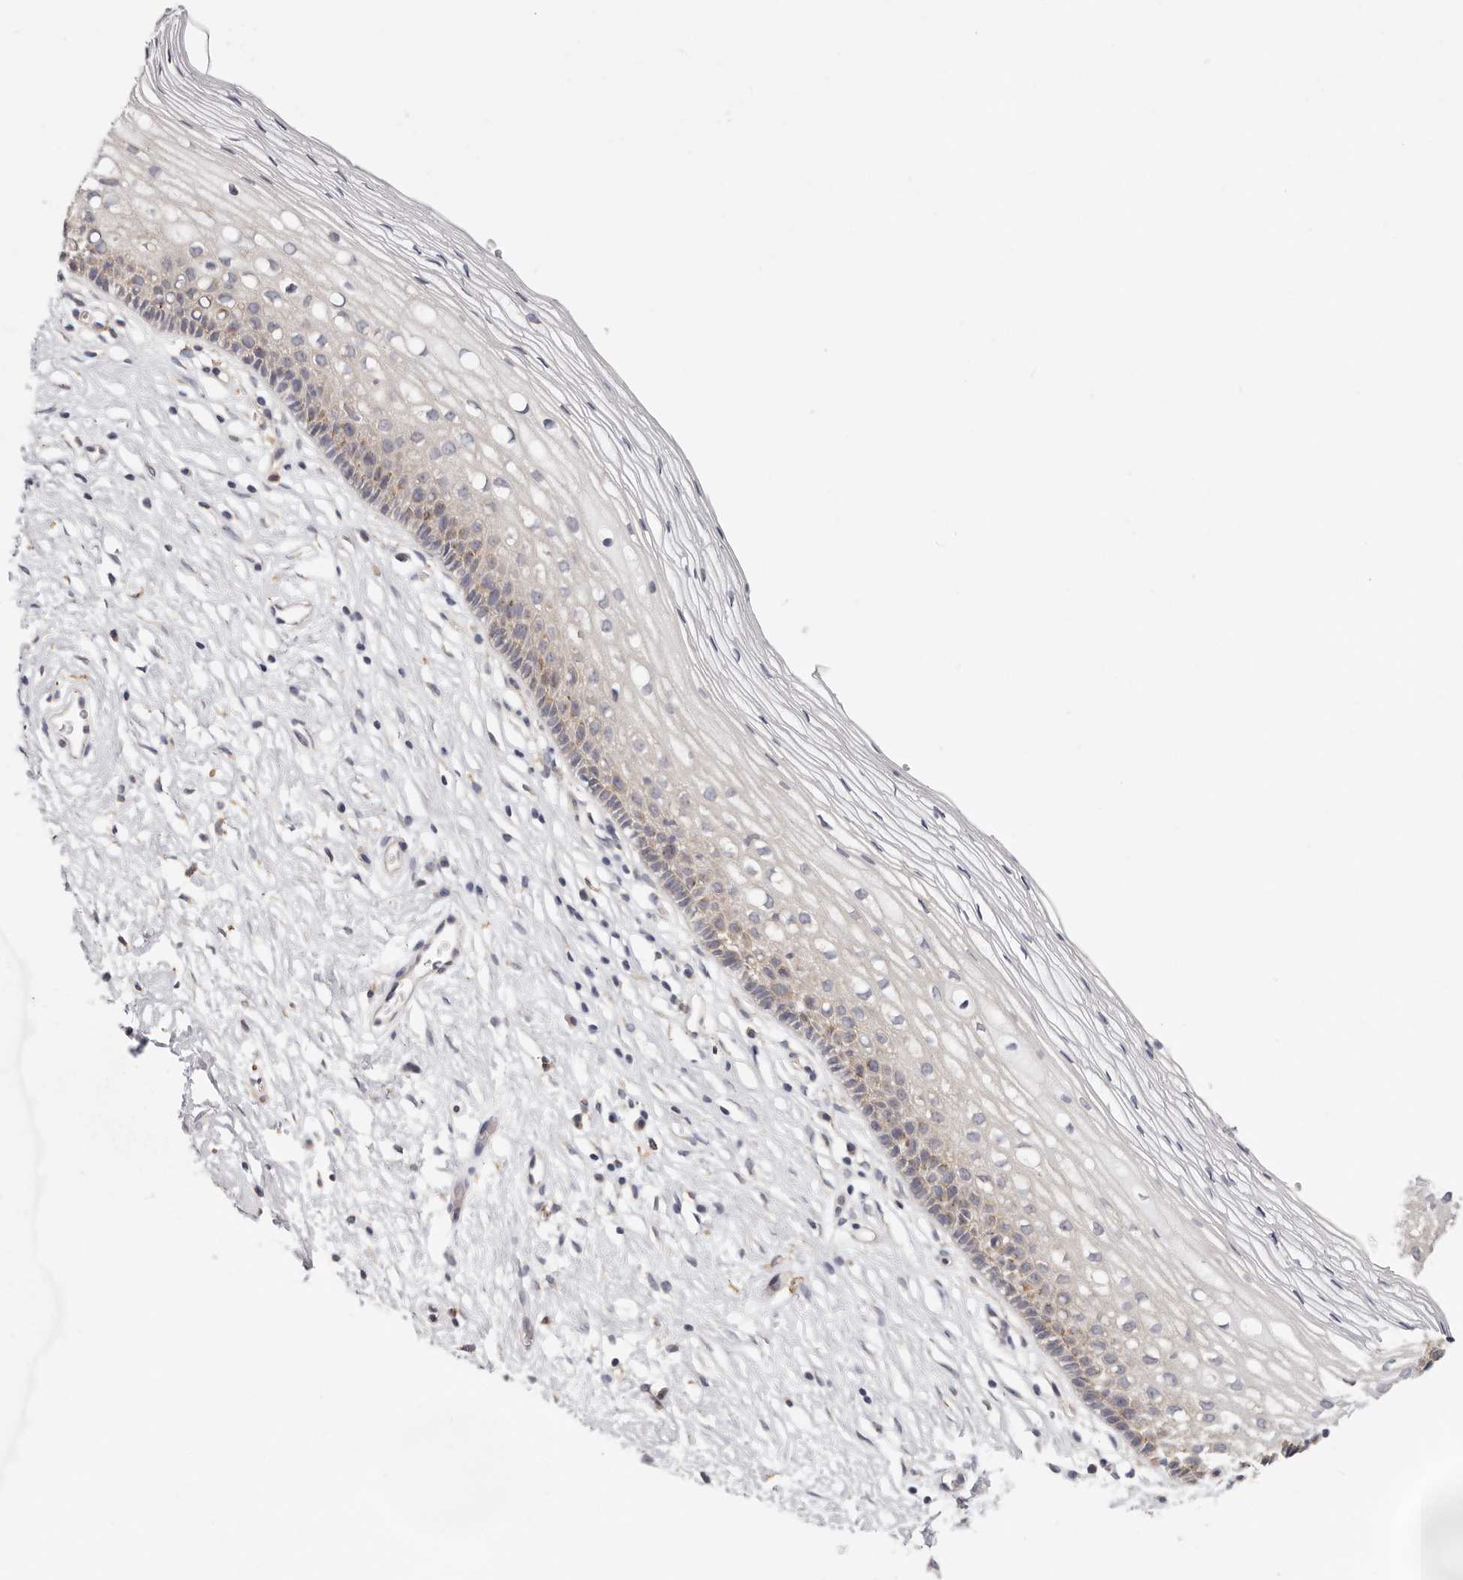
{"staining": {"intensity": "weak", "quantity": "<25%", "location": "cytoplasmic/membranous"}, "tissue": "cervix", "cell_type": "Glandular cells", "image_type": "normal", "snomed": [{"axis": "morphology", "description": "Normal tissue, NOS"}, {"axis": "topography", "description": "Cervix"}], "caption": "This is a photomicrograph of IHC staining of benign cervix, which shows no staining in glandular cells.", "gene": "AFDN", "patient": {"sex": "female", "age": 27}}